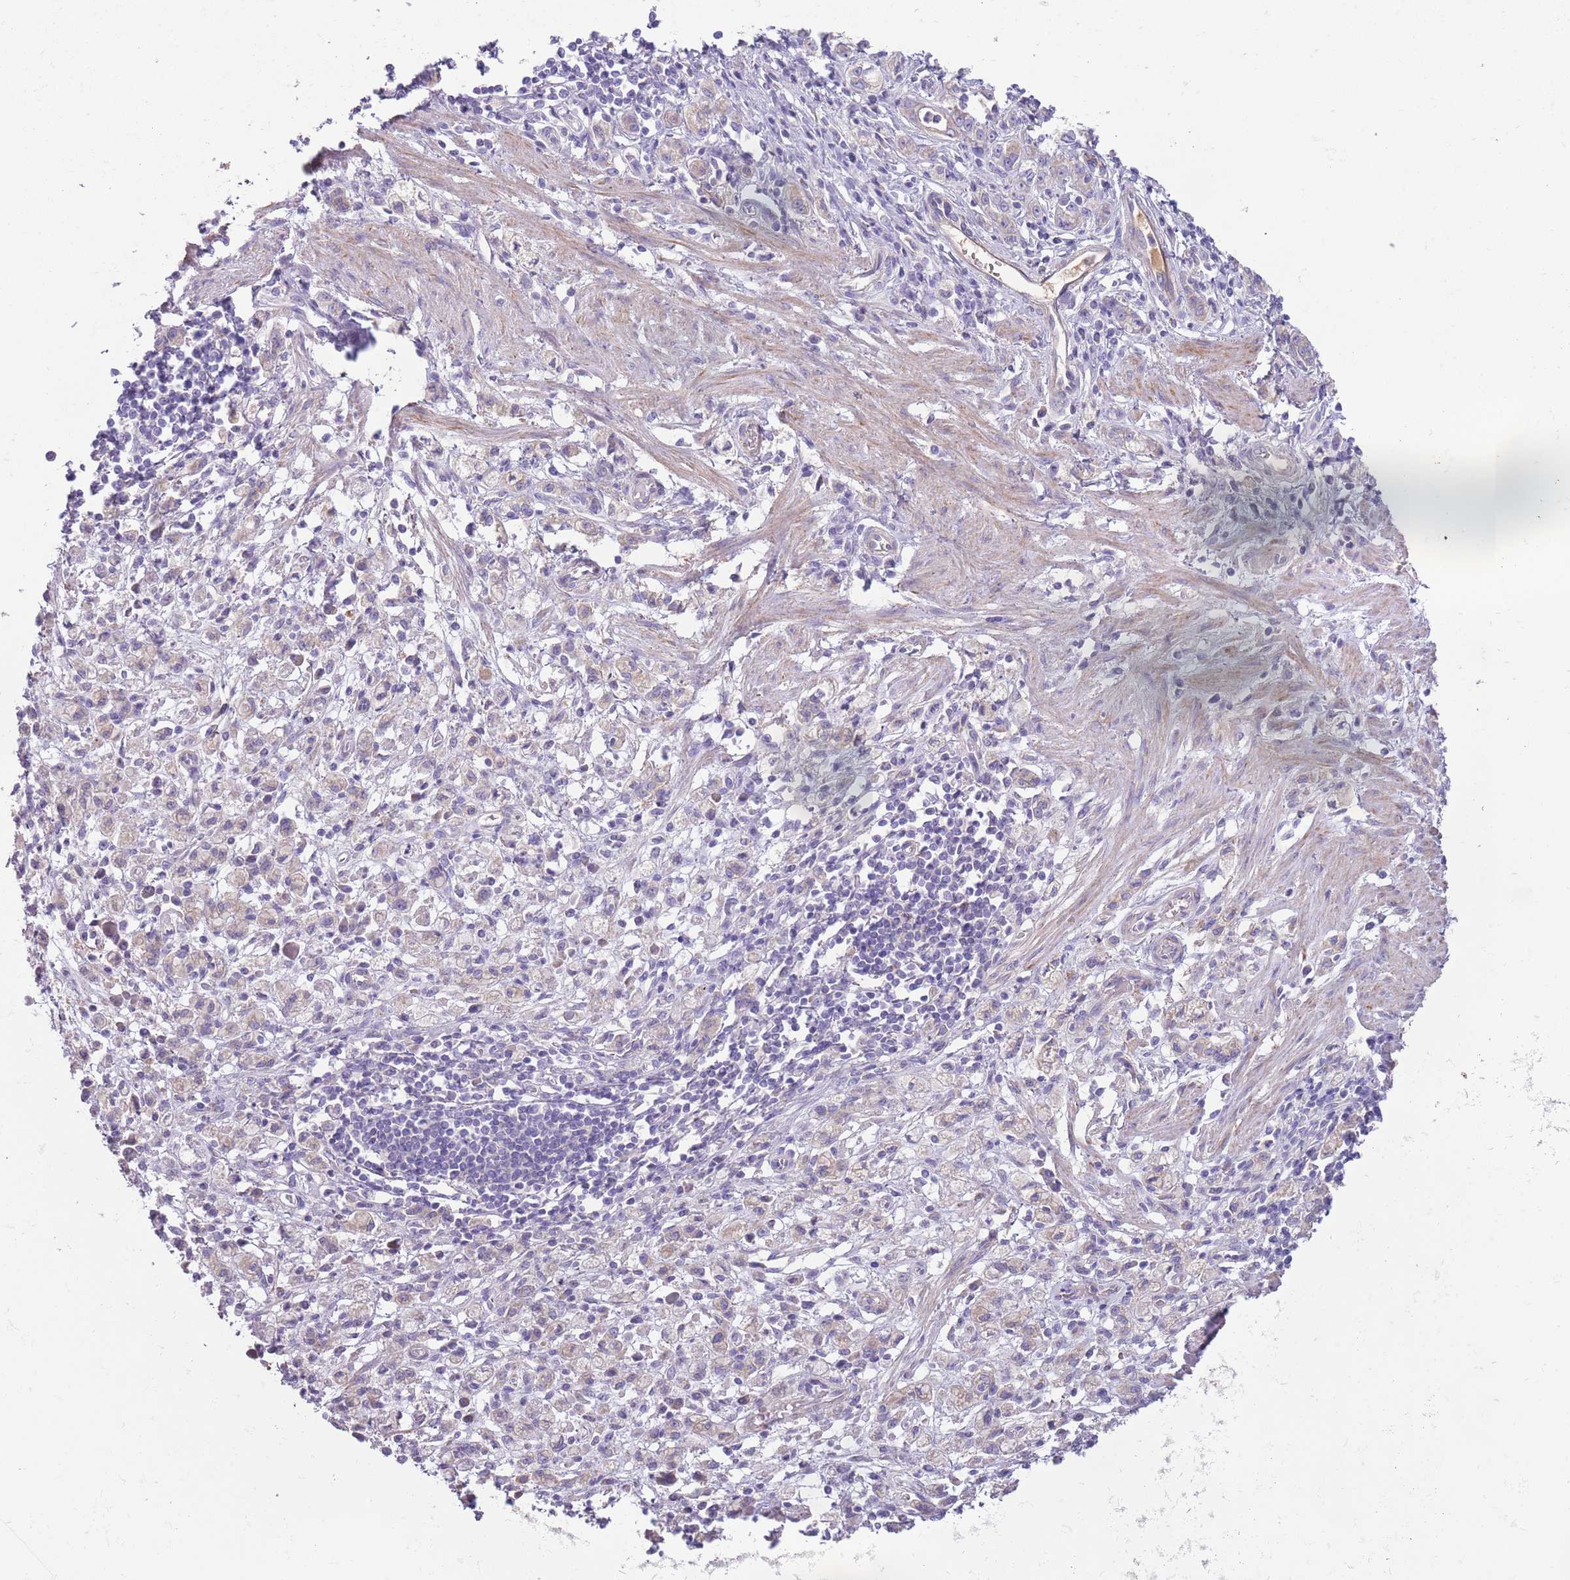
{"staining": {"intensity": "negative", "quantity": "none", "location": "none"}, "tissue": "stomach cancer", "cell_type": "Tumor cells", "image_type": "cancer", "snomed": [{"axis": "morphology", "description": "Adenocarcinoma, NOS"}, {"axis": "topography", "description": "Stomach"}], "caption": "The histopathology image shows no significant staining in tumor cells of stomach cancer. (DAB (3,3'-diaminobenzidine) immunohistochemistry, high magnification).", "gene": "CFH", "patient": {"sex": "male", "age": 77}}